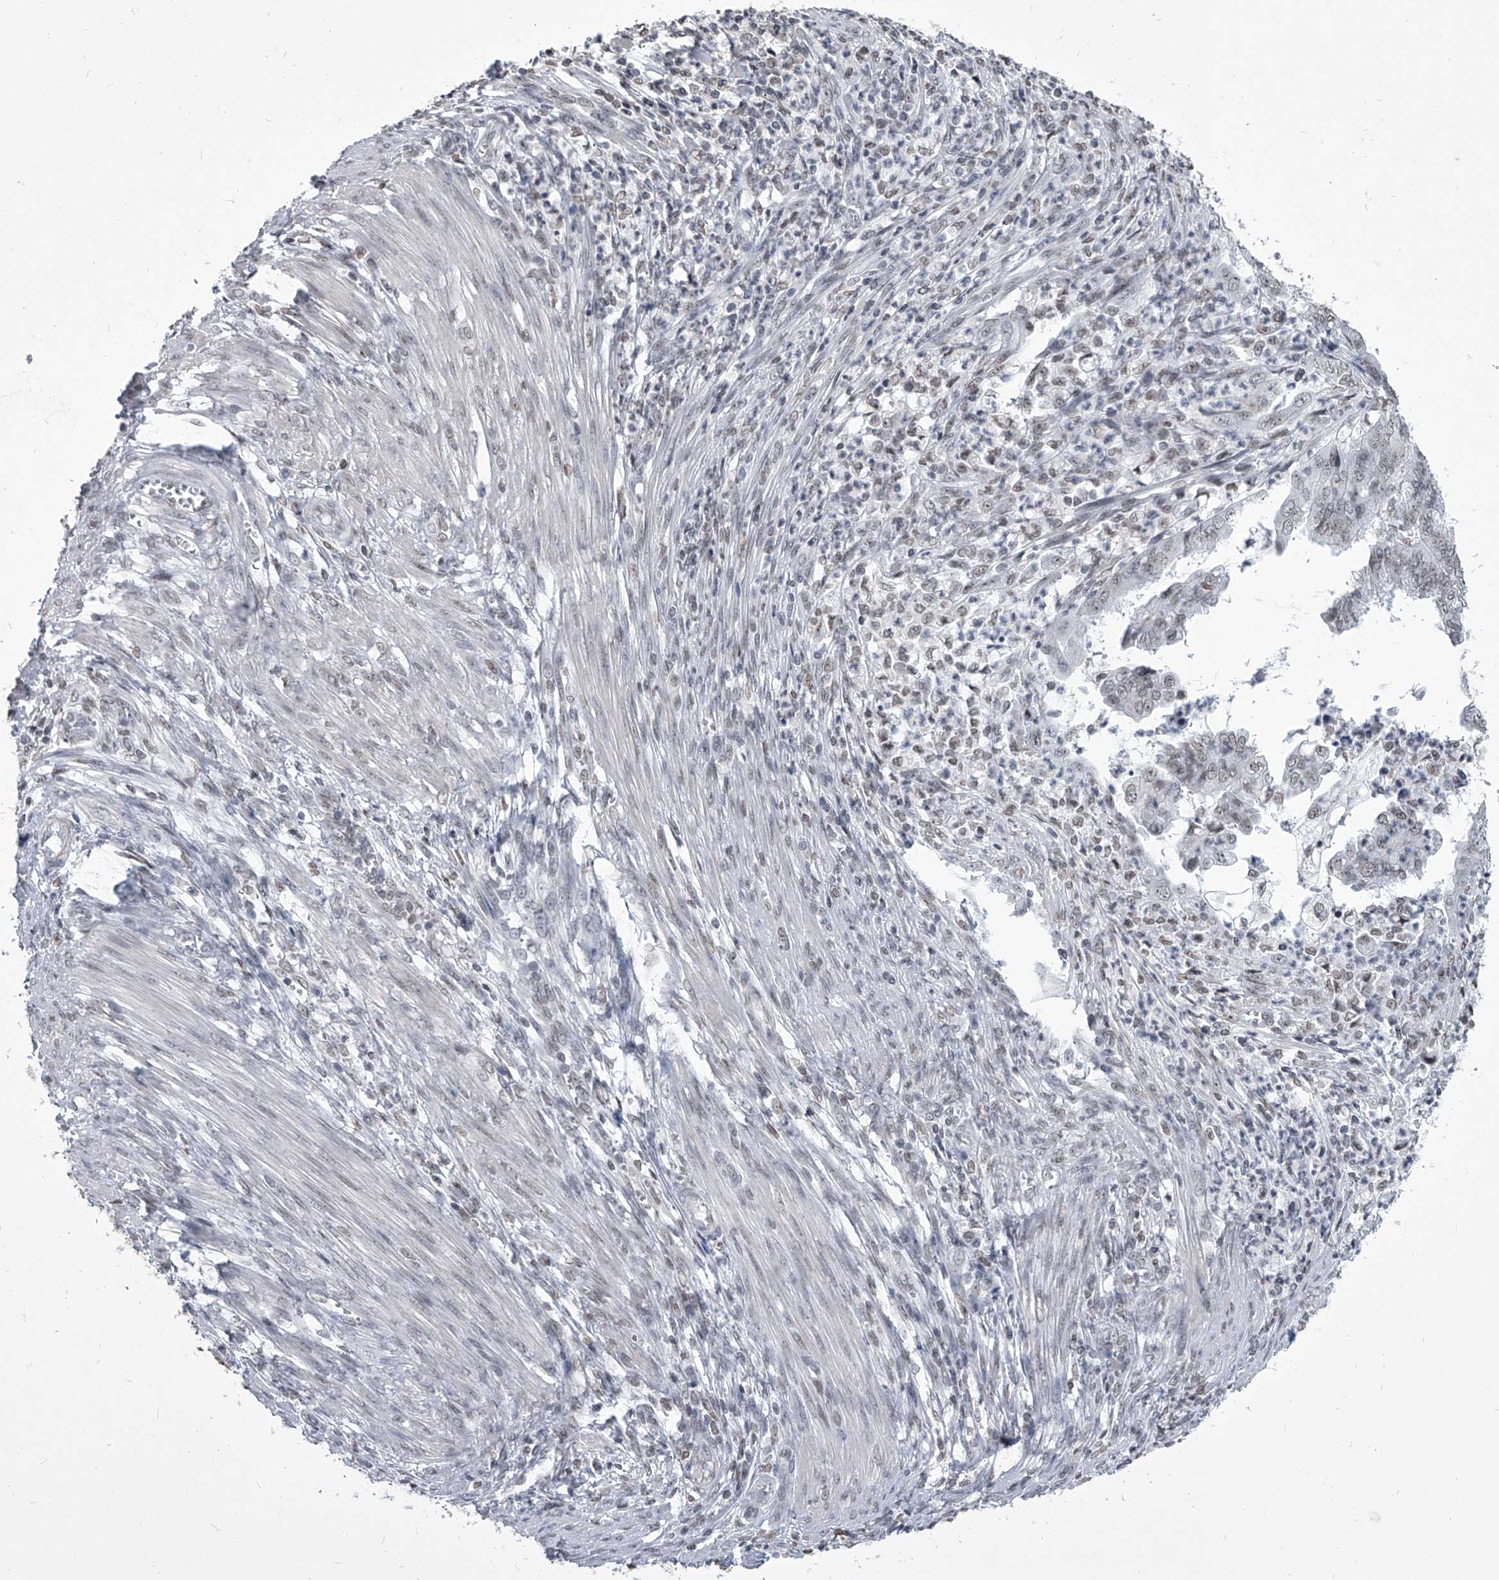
{"staining": {"intensity": "negative", "quantity": "none", "location": "none"}, "tissue": "endometrial cancer", "cell_type": "Tumor cells", "image_type": "cancer", "snomed": [{"axis": "morphology", "description": "Adenocarcinoma, NOS"}, {"axis": "topography", "description": "Endometrium"}], "caption": "Human adenocarcinoma (endometrial) stained for a protein using immunohistochemistry (IHC) shows no staining in tumor cells.", "gene": "PPIL4", "patient": {"sex": "female", "age": 51}}